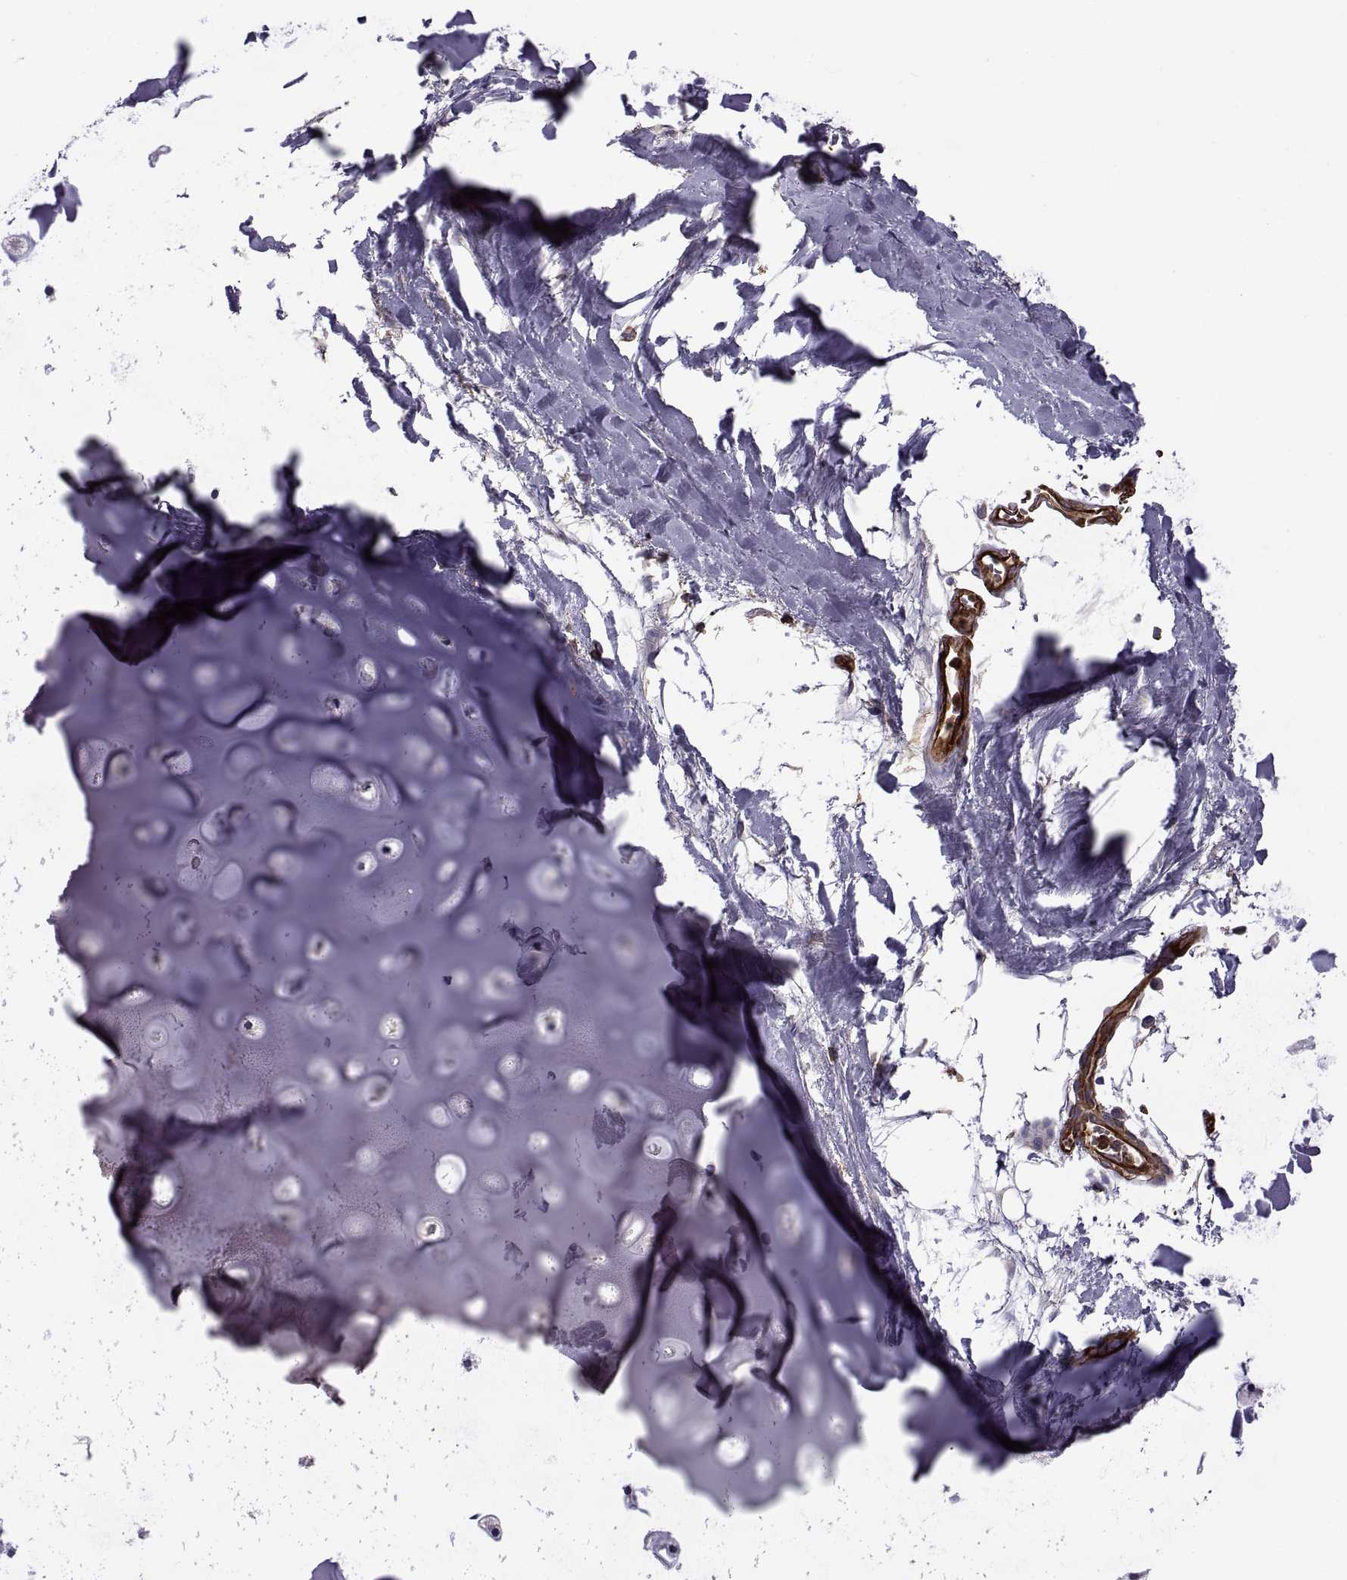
{"staining": {"intensity": "negative", "quantity": "none", "location": "none"}, "tissue": "soft tissue", "cell_type": "Chondrocytes", "image_type": "normal", "snomed": [{"axis": "morphology", "description": "Normal tissue, NOS"}, {"axis": "morphology", "description": "Squamous cell carcinoma, NOS"}, {"axis": "topography", "description": "Cartilage tissue"}, {"axis": "topography", "description": "Lung"}], "caption": "High magnification brightfield microscopy of normal soft tissue stained with DAB (3,3'-diaminobenzidine) (brown) and counterstained with hematoxylin (blue): chondrocytes show no significant positivity.", "gene": "MYH9", "patient": {"sex": "male", "age": 66}}